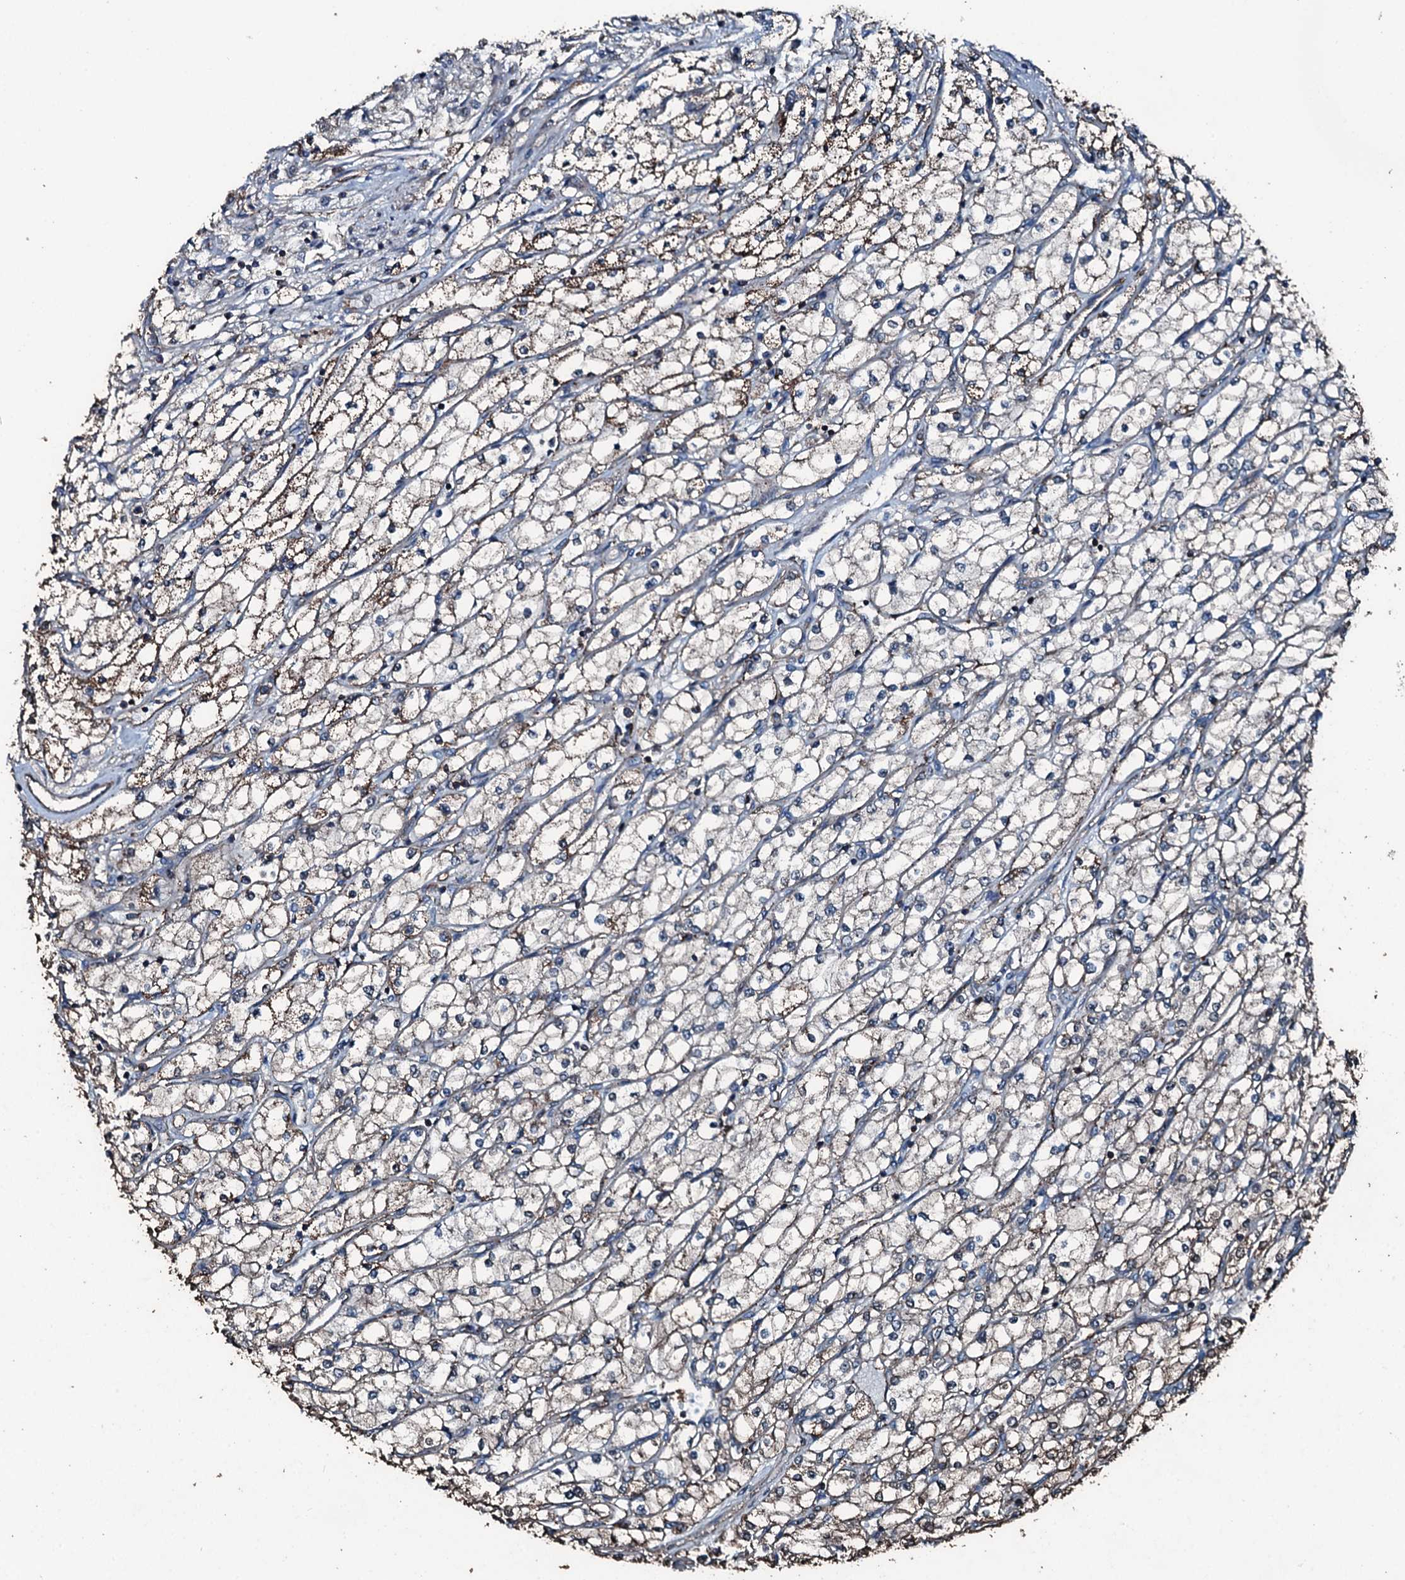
{"staining": {"intensity": "weak", "quantity": "<25%", "location": "cytoplasmic/membranous"}, "tissue": "renal cancer", "cell_type": "Tumor cells", "image_type": "cancer", "snomed": [{"axis": "morphology", "description": "Adenocarcinoma, NOS"}, {"axis": "topography", "description": "Kidney"}], "caption": "Renal cancer (adenocarcinoma) was stained to show a protein in brown. There is no significant staining in tumor cells.", "gene": "SLC25A38", "patient": {"sex": "male", "age": 80}}